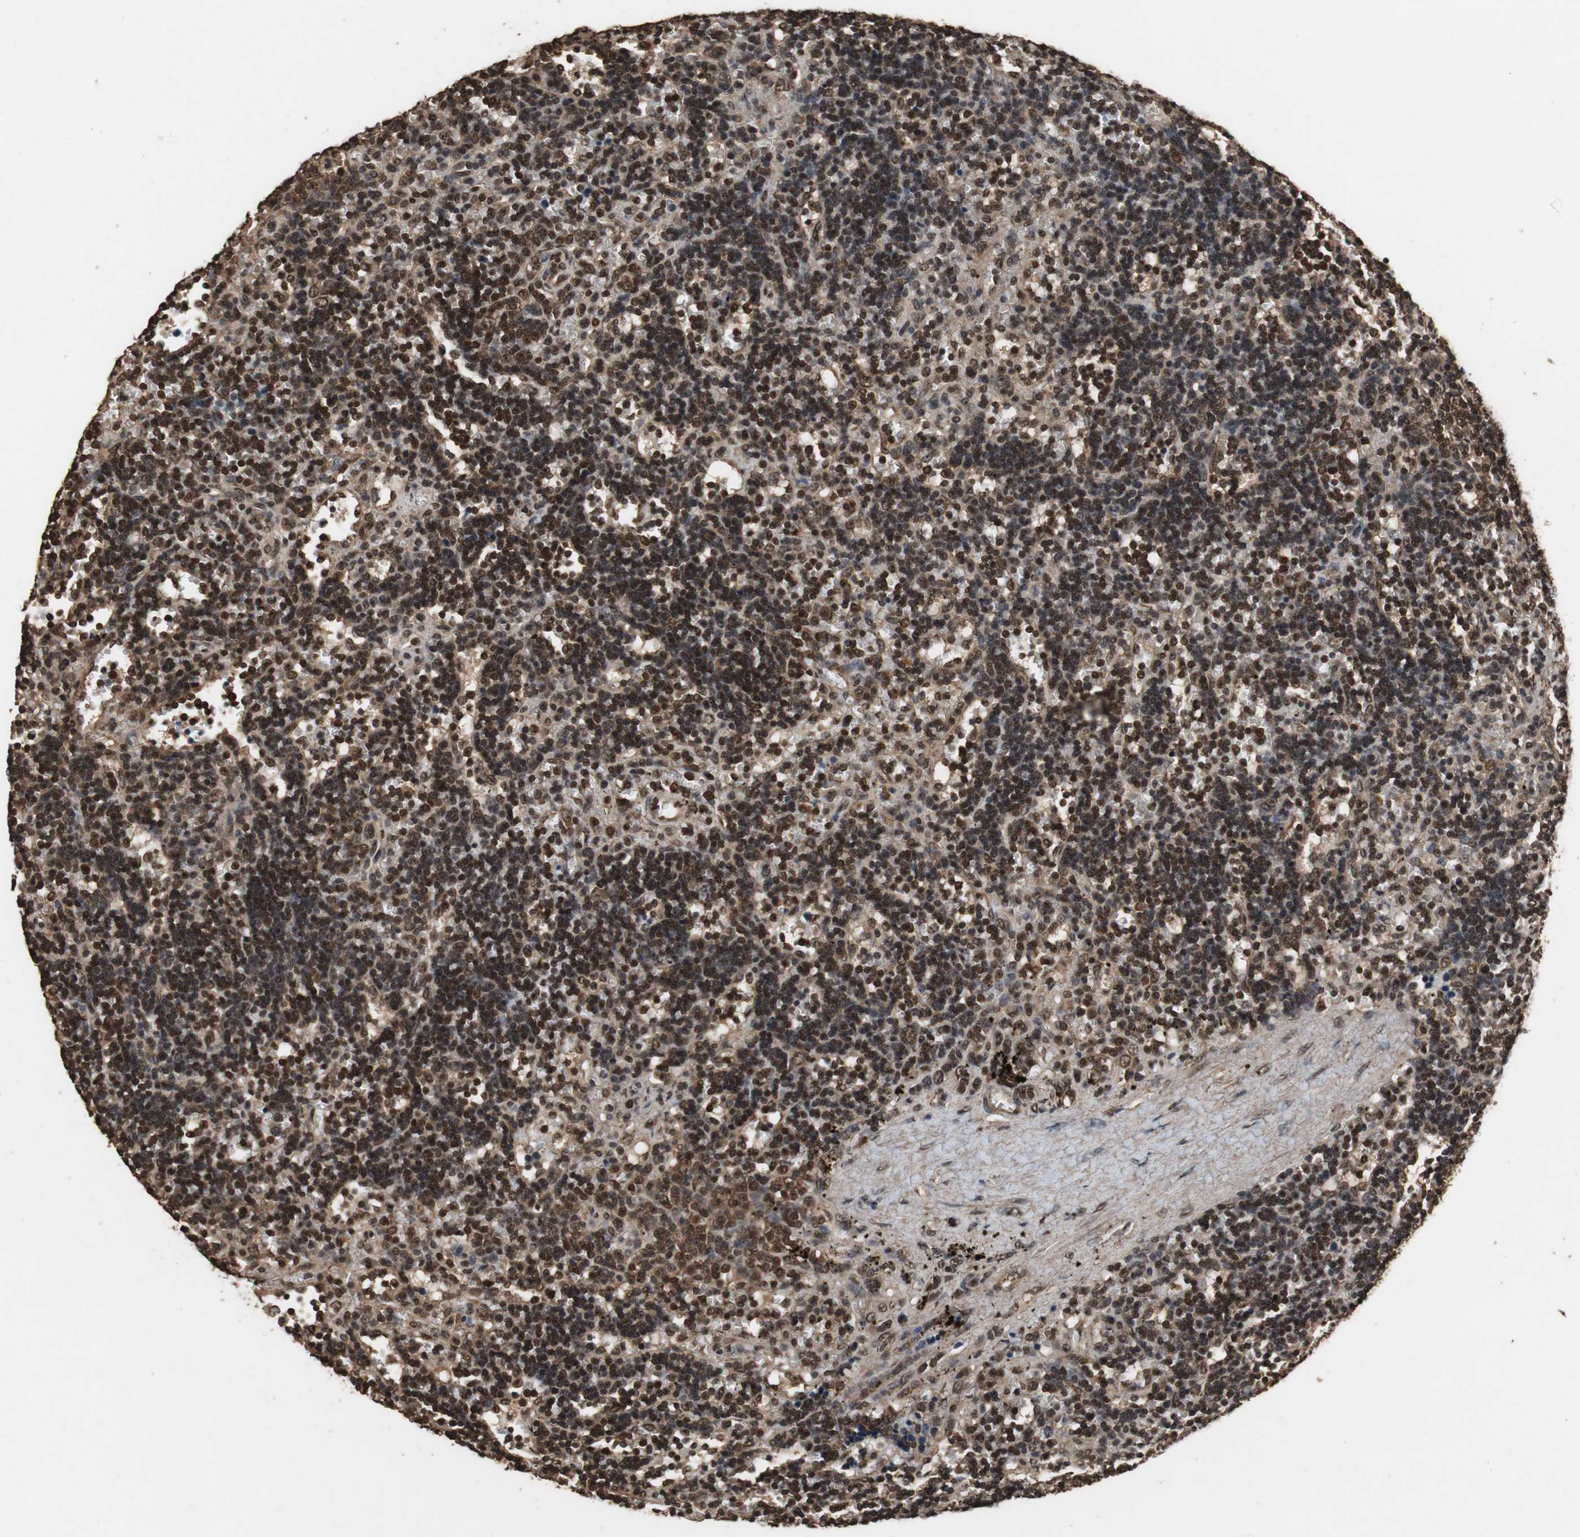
{"staining": {"intensity": "strong", "quantity": ">75%", "location": "cytoplasmic/membranous,nuclear"}, "tissue": "lymphoma", "cell_type": "Tumor cells", "image_type": "cancer", "snomed": [{"axis": "morphology", "description": "Malignant lymphoma, non-Hodgkin's type, Low grade"}, {"axis": "topography", "description": "Spleen"}], "caption": "A high-resolution histopathology image shows immunohistochemistry (IHC) staining of malignant lymphoma, non-Hodgkin's type (low-grade), which displays strong cytoplasmic/membranous and nuclear expression in about >75% of tumor cells.", "gene": "ZNF18", "patient": {"sex": "male", "age": 60}}